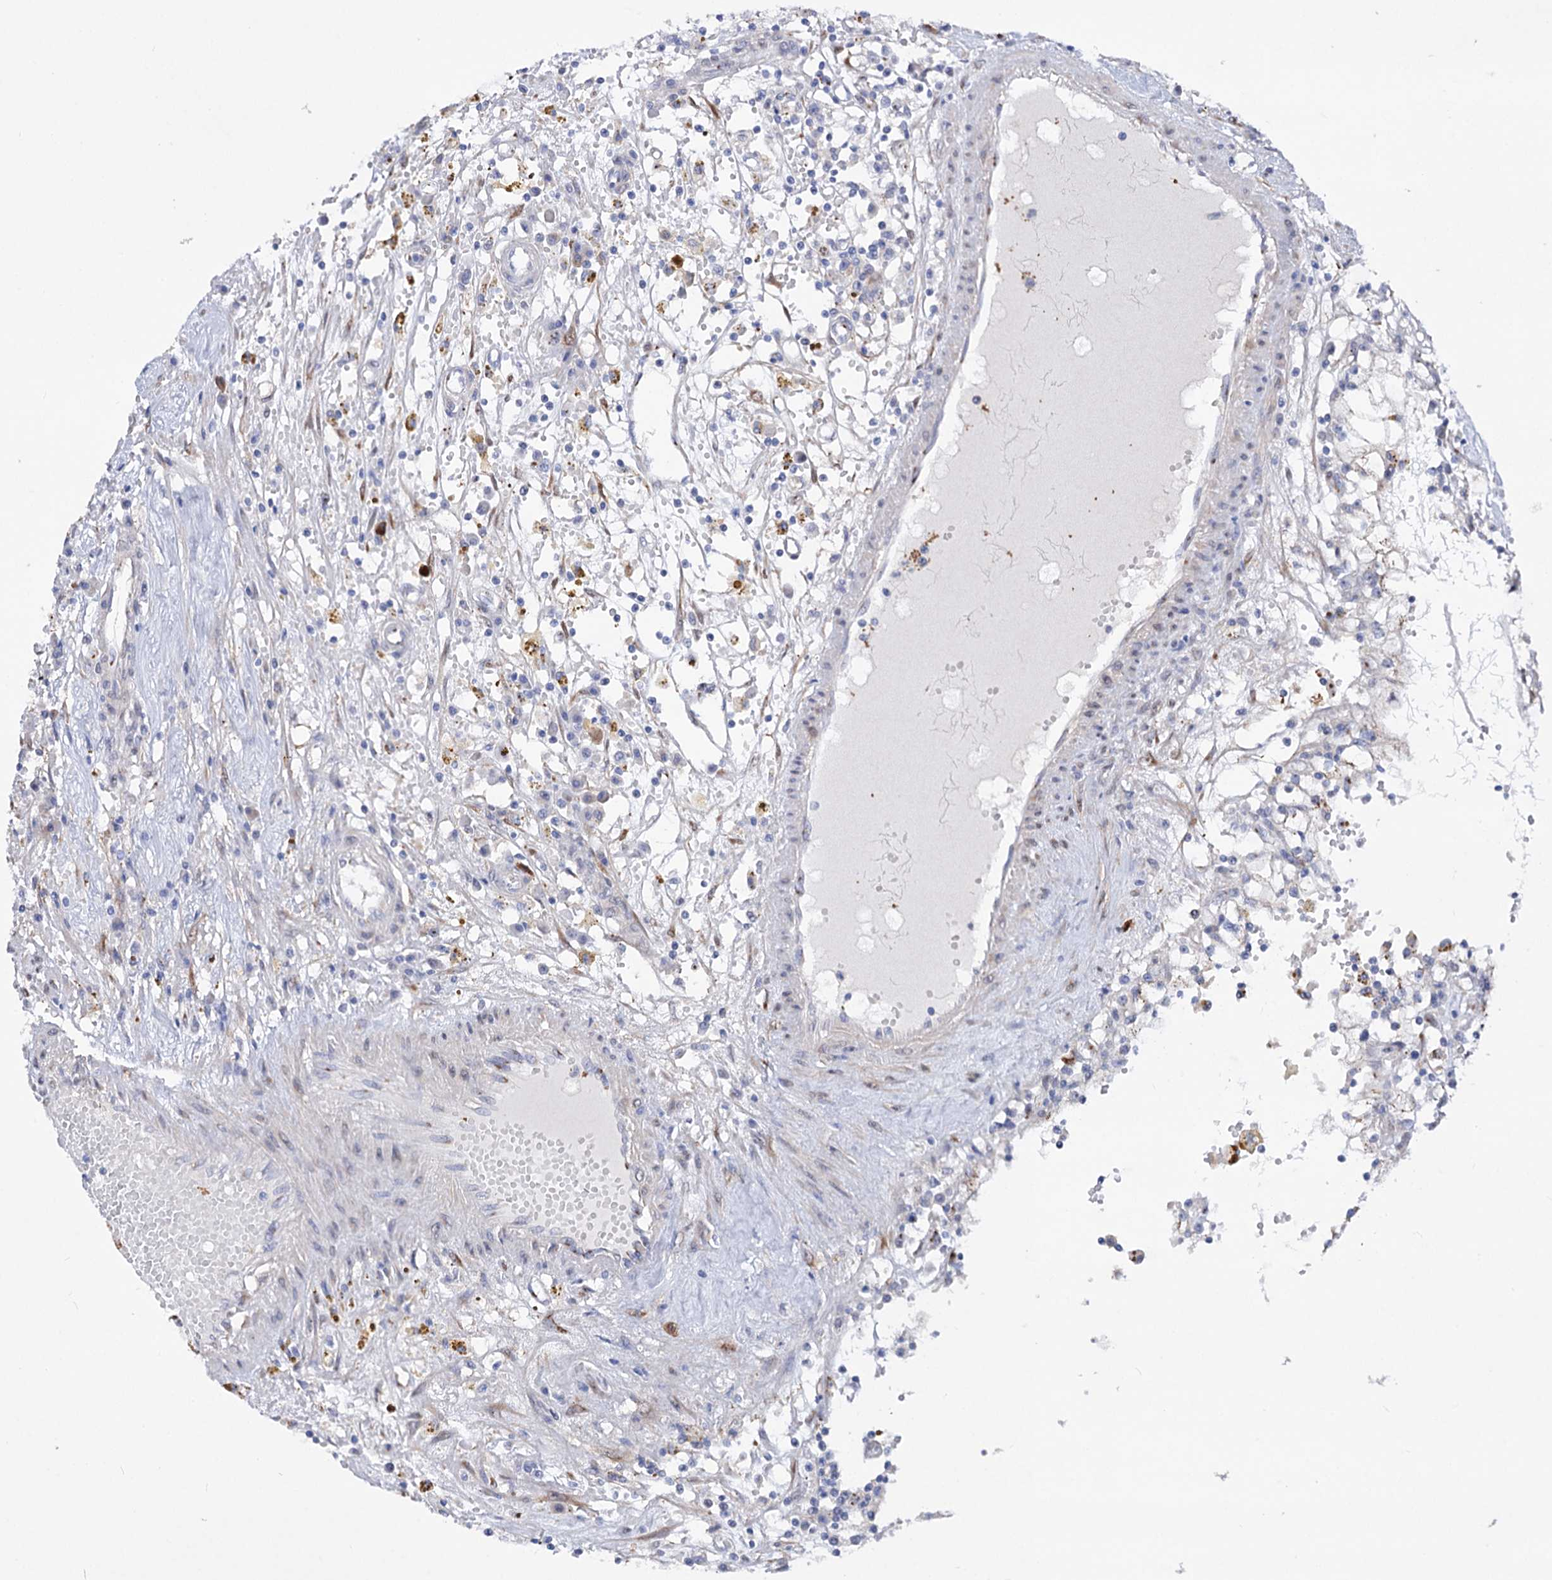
{"staining": {"intensity": "negative", "quantity": "none", "location": "none"}, "tissue": "renal cancer", "cell_type": "Tumor cells", "image_type": "cancer", "snomed": [{"axis": "morphology", "description": "Adenocarcinoma, NOS"}, {"axis": "topography", "description": "Kidney"}], "caption": "Histopathology image shows no protein expression in tumor cells of renal cancer (adenocarcinoma) tissue.", "gene": "C11orf96", "patient": {"sex": "male", "age": 56}}